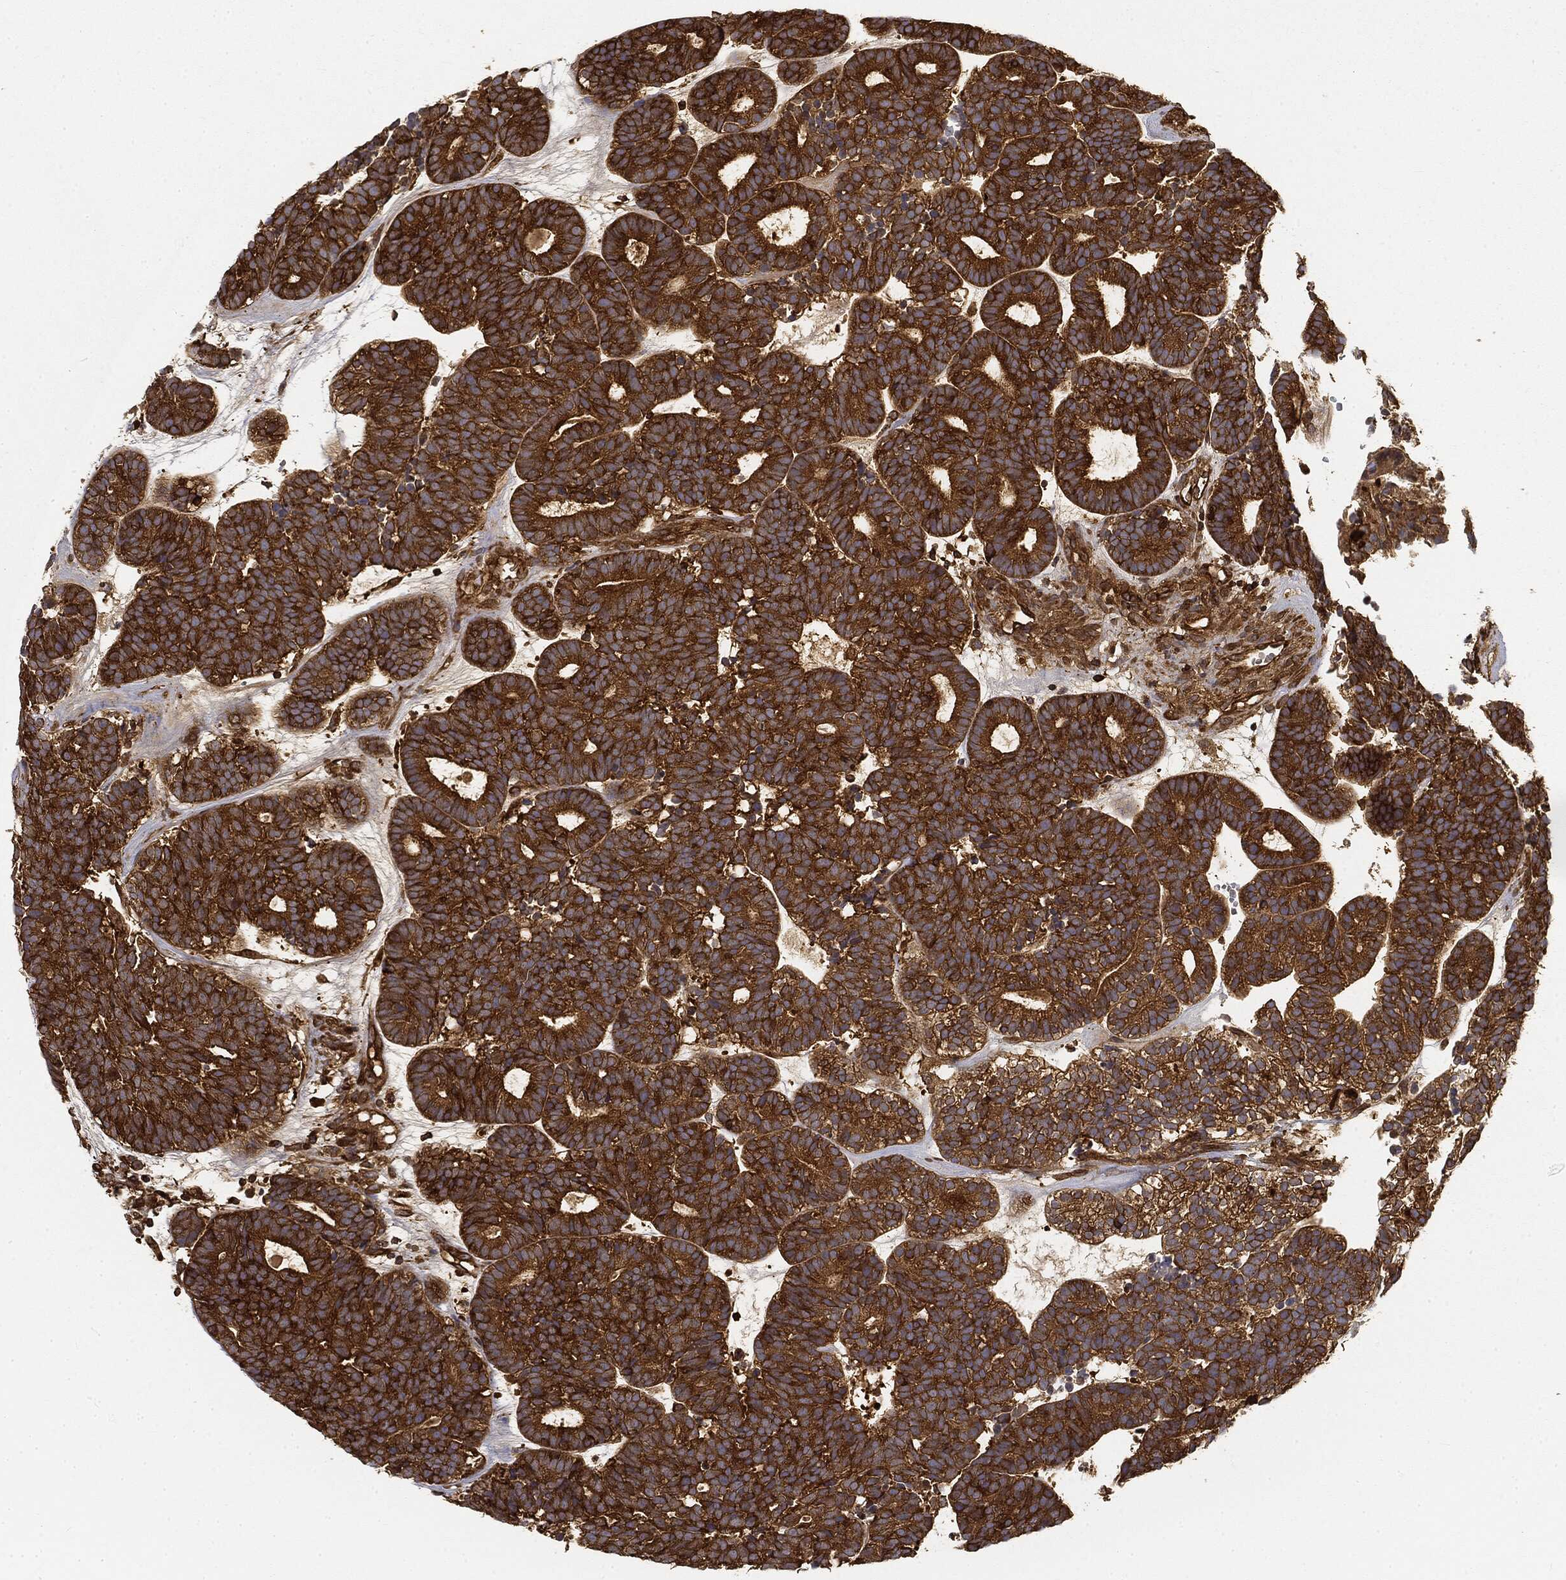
{"staining": {"intensity": "strong", "quantity": ">75%", "location": "cytoplasmic/membranous"}, "tissue": "head and neck cancer", "cell_type": "Tumor cells", "image_type": "cancer", "snomed": [{"axis": "morphology", "description": "Adenocarcinoma, NOS"}, {"axis": "topography", "description": "Head-Neck"}], "caption": "A brown stain labels strong cytoplasmic/membranous expression of a protein in adenocarcinoma (head and neck) tumor cells. (DAB = brown stain, brightfield microscopy at high magnification).", "gene": "WDR1", "patient": {"sex": "female", "age": 81}}